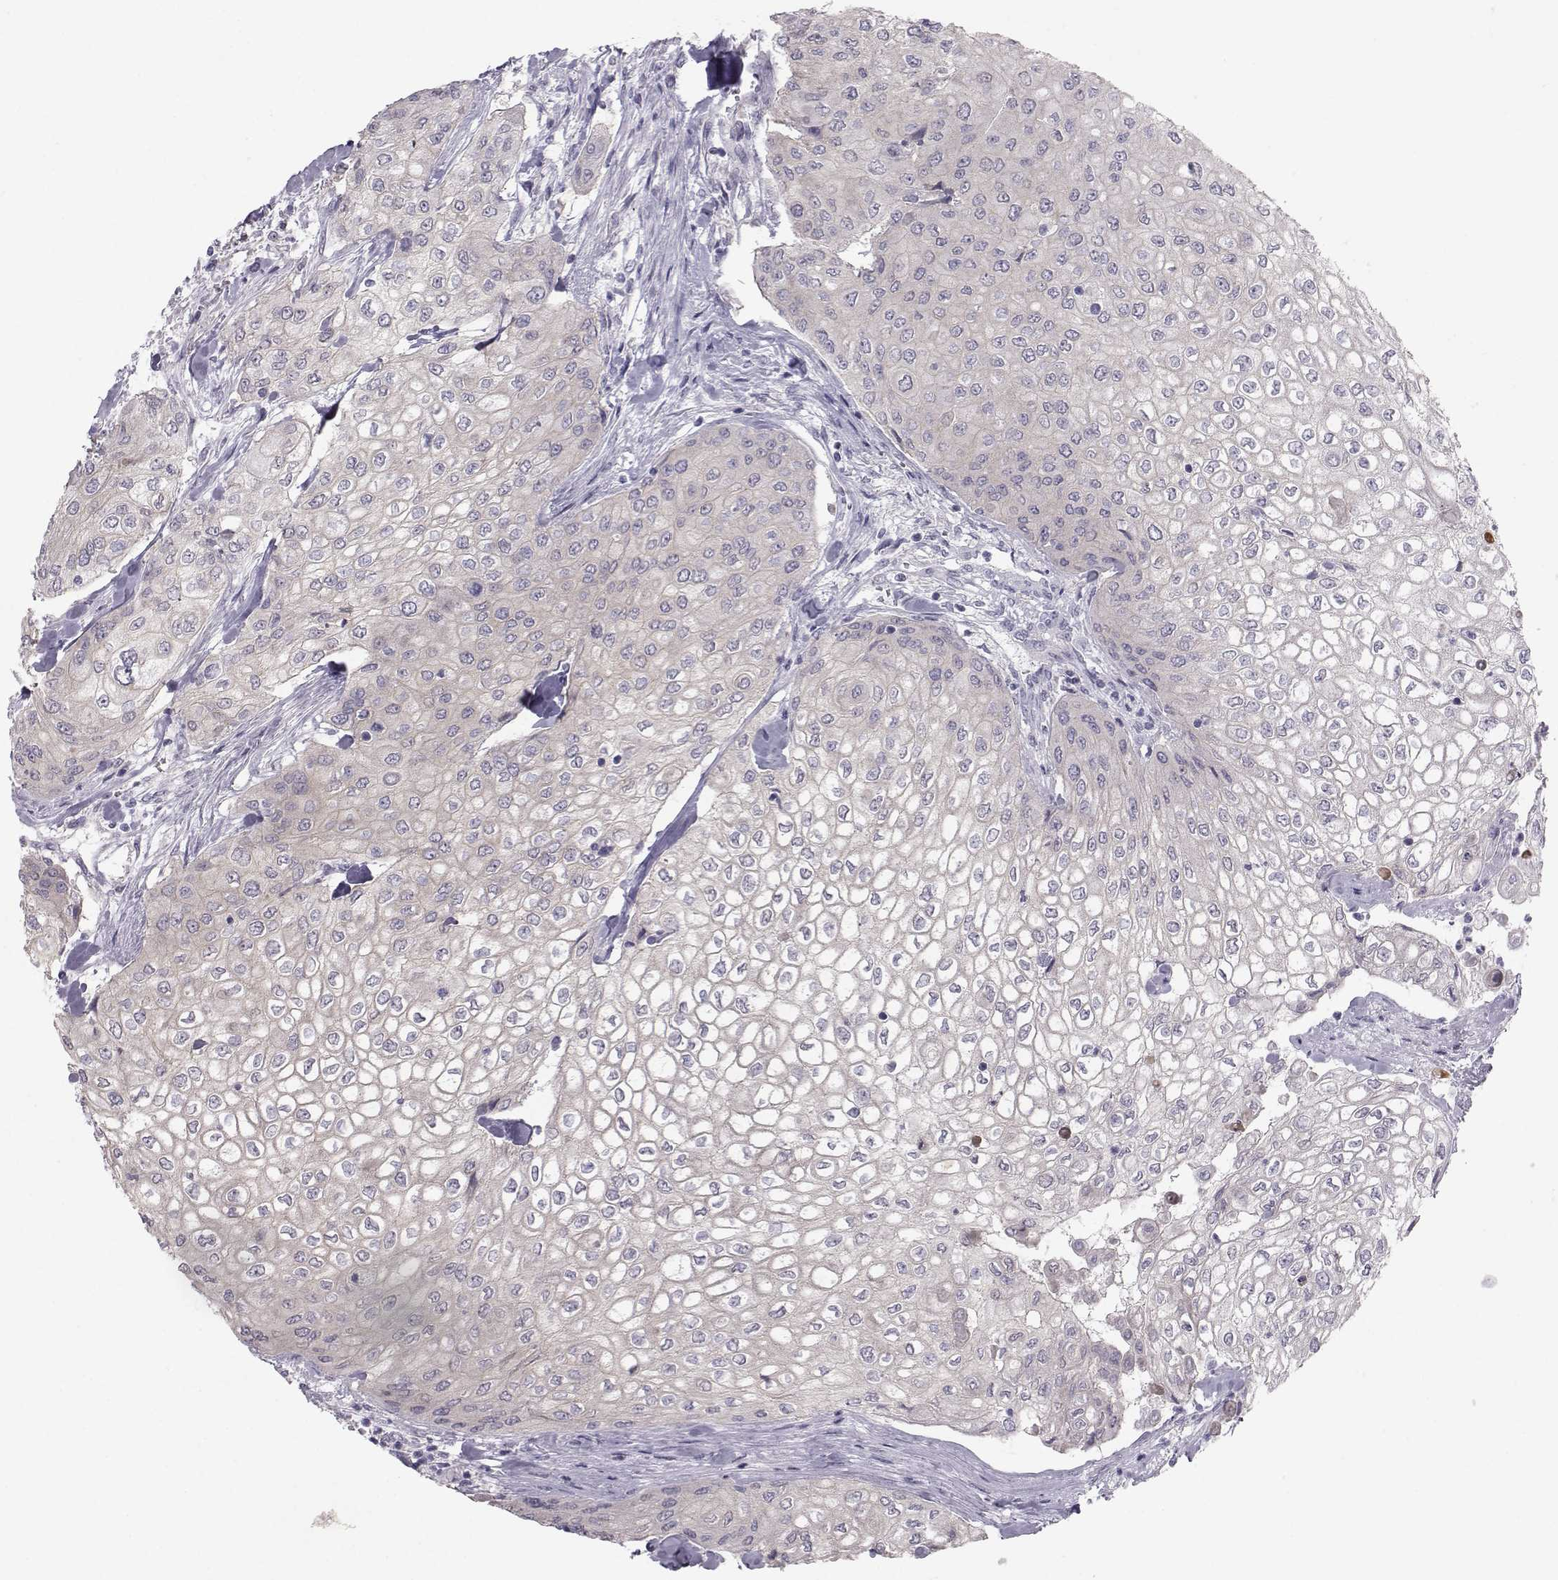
{"staining": {"intensity": "negative", "quantity": "none", "location": "none"}, "tissue": "urothelial cancer", "cell_type": "Tumor cells", "image_type": "cancer", "snomed": [{"axis": "morphology", "description": "Urothelial carcinoma, High grade"}, {"axis": "topography", "description": "Urinary bladder"}], "caption": "Urothelial cancer stained for a protein using IHC displays no positivity tumor cells.", "gene": "GARIN3", "patient": {"sex": "male", "age": 62}}